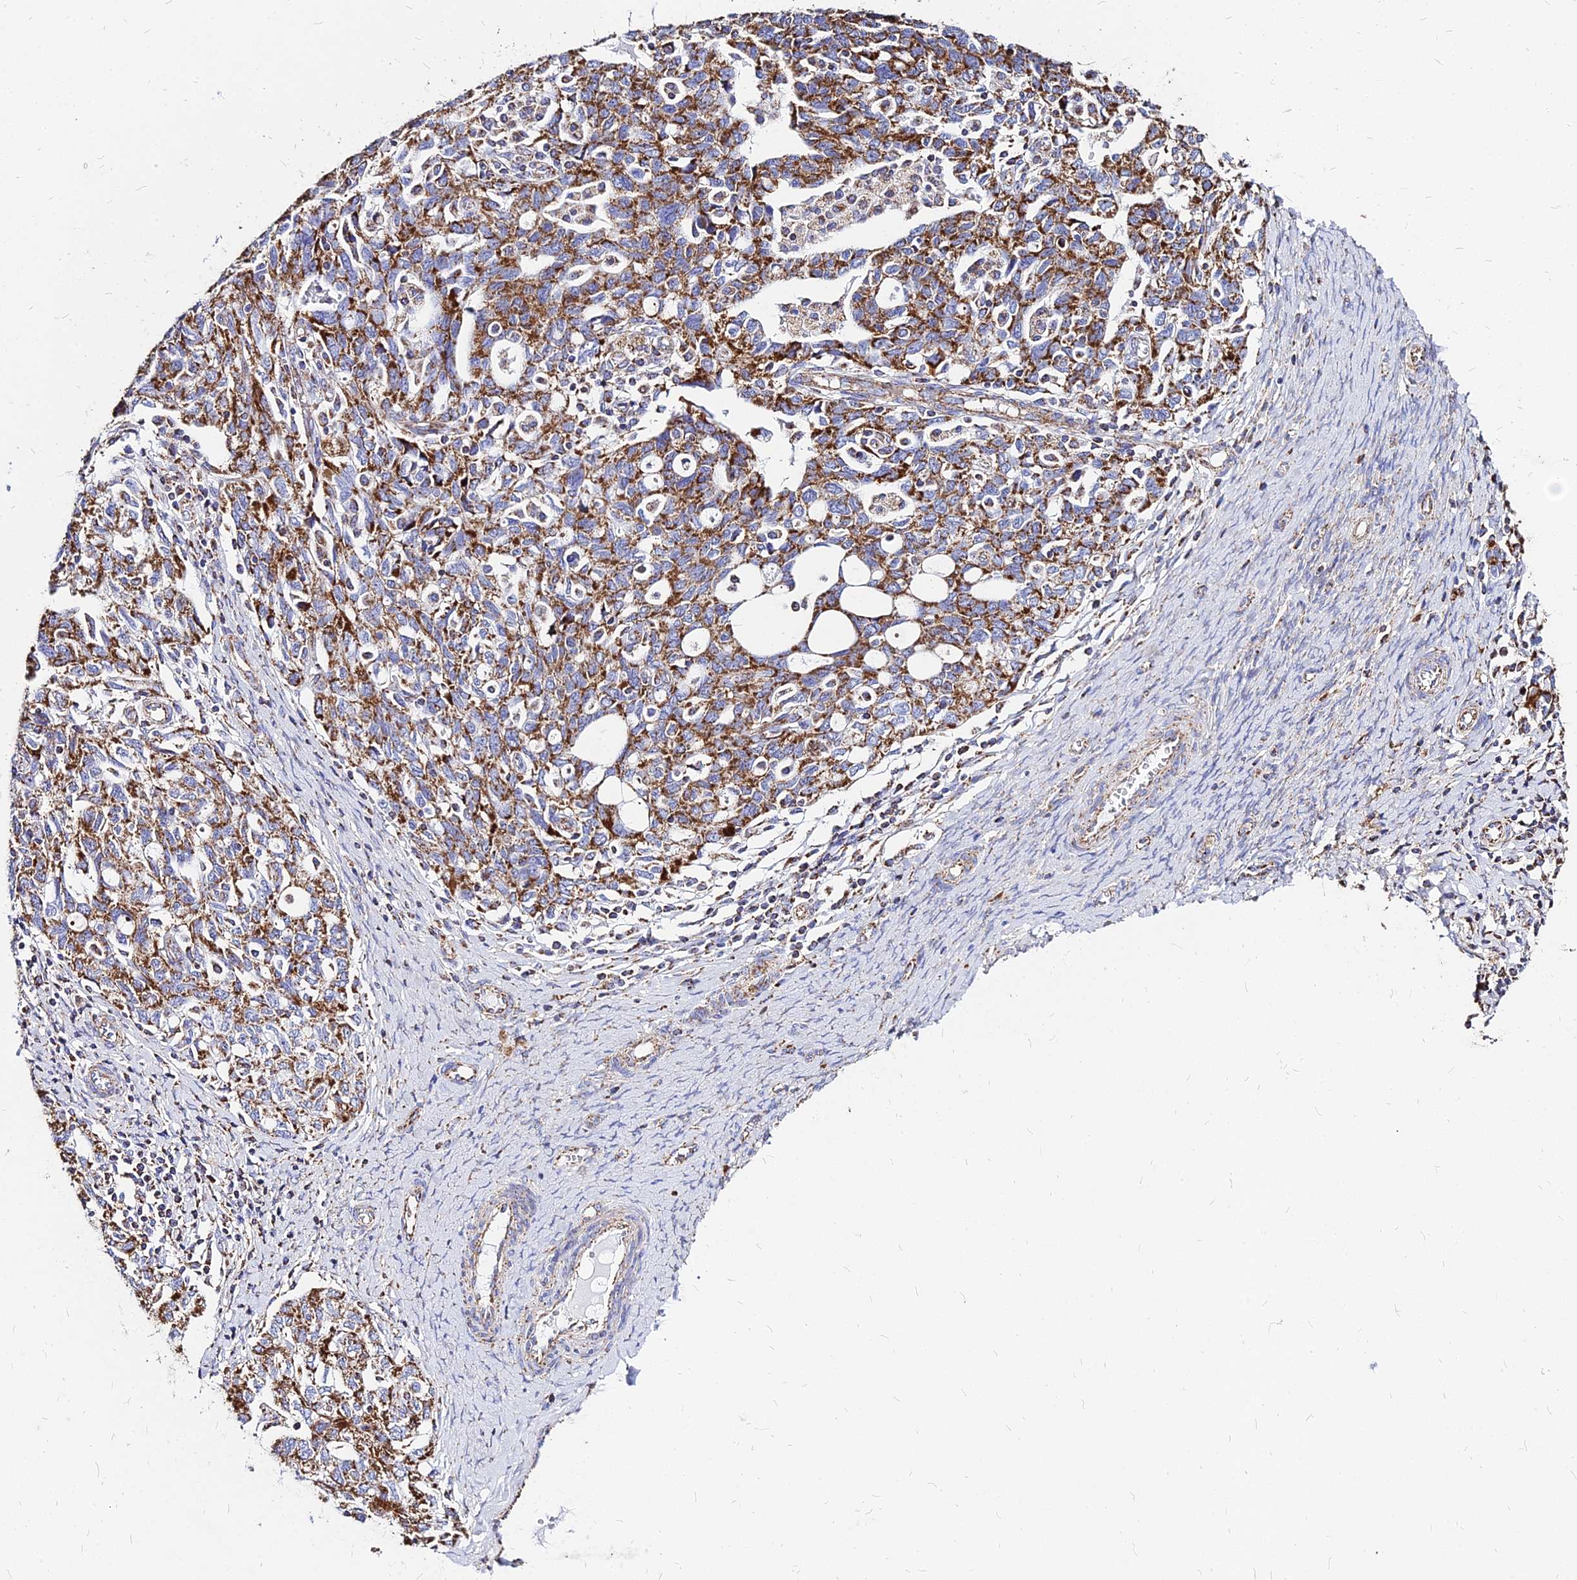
{"staining": {"intensity": "strong", "quantity": ">75%", "location": "cytoplasmic/membranous"}, "tissue": "ovarian cancer", "cell_type": "Tumor cells", "image_type": "cancer", "snomed": [{"axis": "morphology", "description": "Carcinoma, NOS"}, {"axis": "morphology", "description": "Cystadenocarcinoma, serous, NOS"}, {"axis": "topography", "description": "Ovary"}], "caption": "Ovarian cancer (carcinoma) stained for a protein (brown) reveals strong cytoplasmic/membranous positive positivity in about >75% of tumor cells.", "gene": "DLD", "patient": {"sex": "female", "age": 69}}